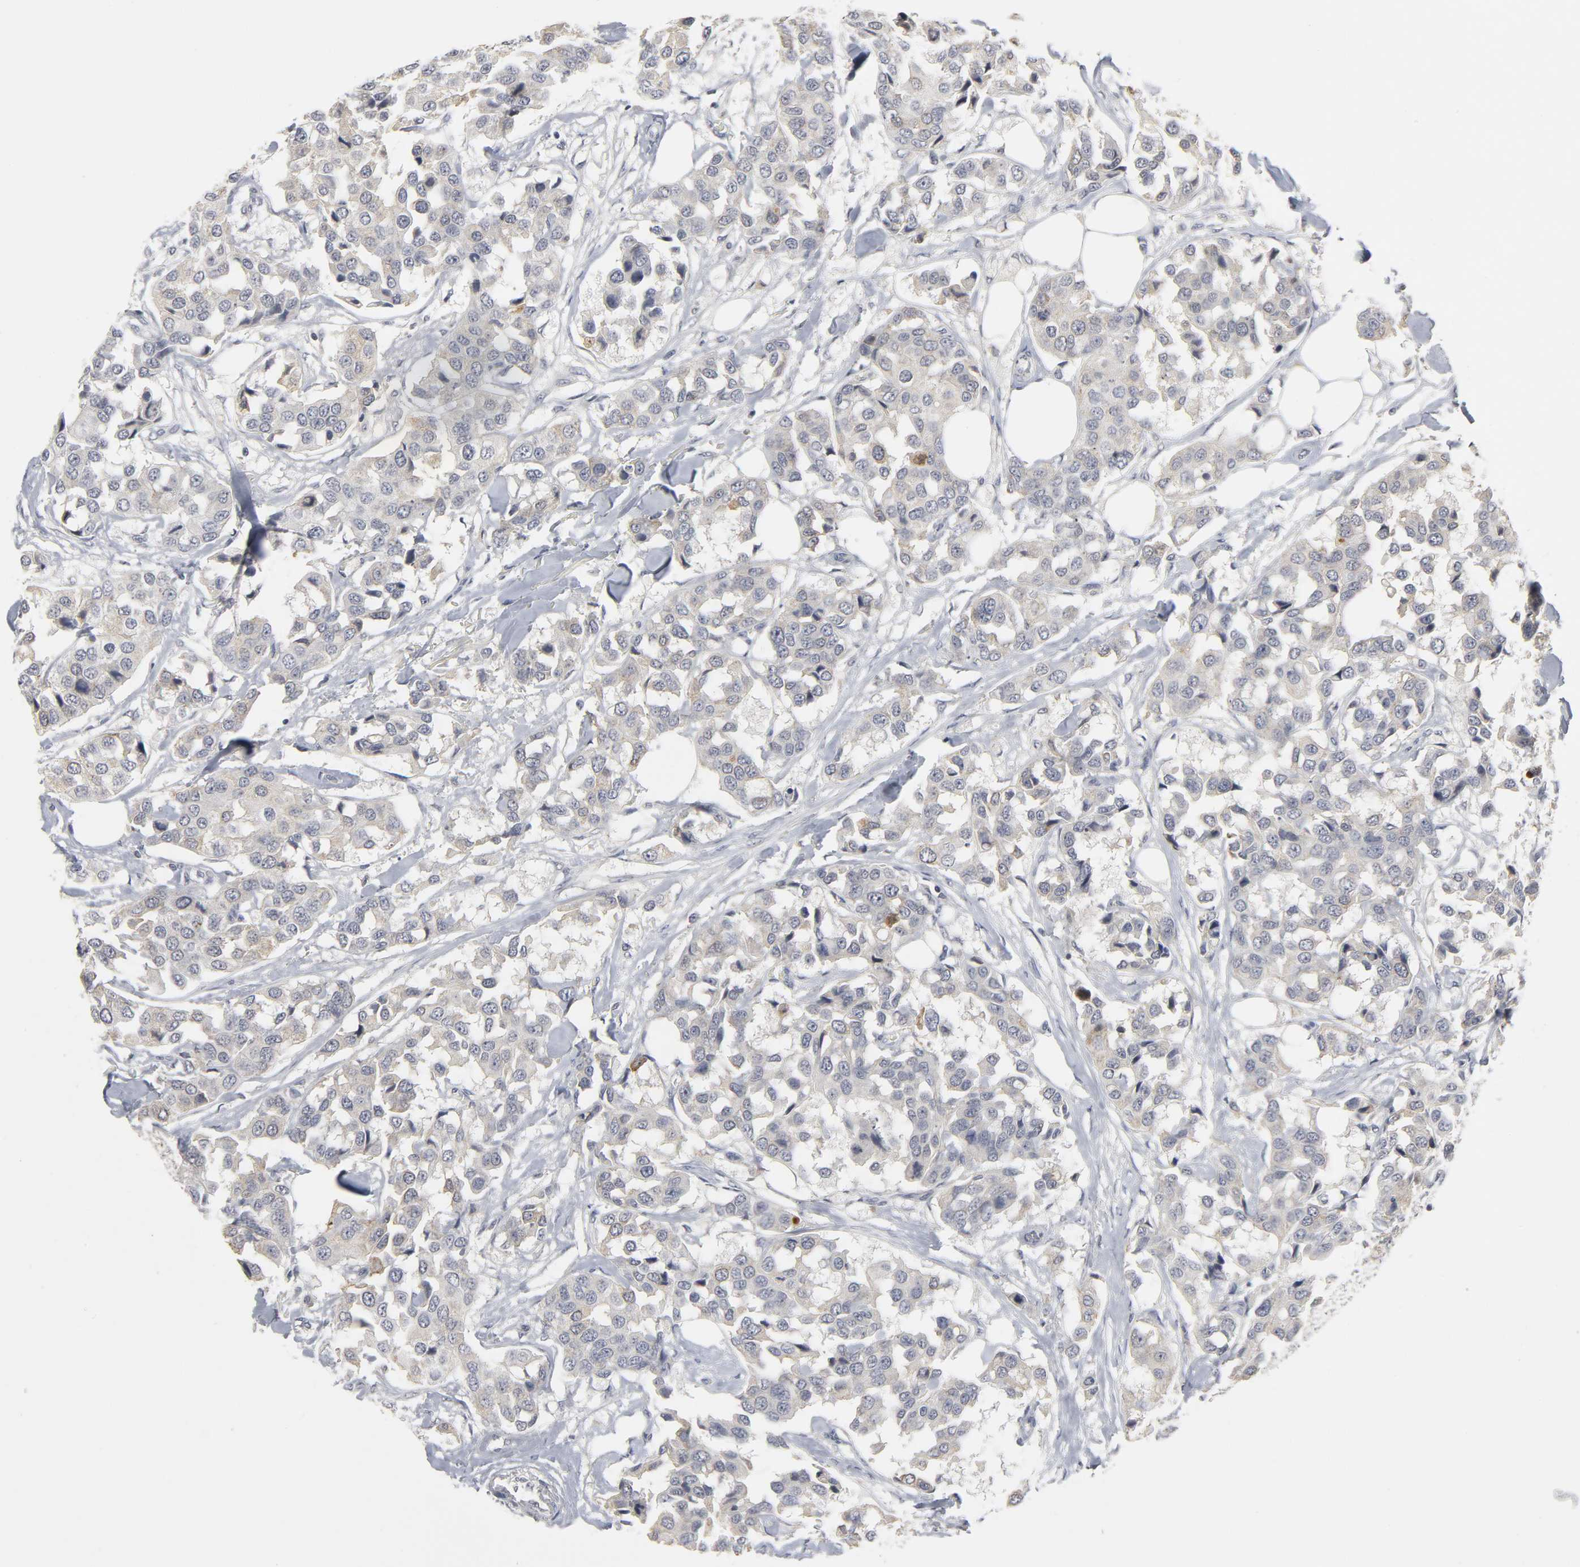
{"staining": {"intensity": "weak", "quantity": ">75%", "location": "cytoplasmic/membranous"}, "tissue": "breast cancer", "cell_type": "Tumor cells", "image_type": "cancer", "snomed": [{"axis": "morphology", "description": "Duct carcinoma"}, {"axis": "topography", "description": "Breast"}], "caption": "IHC of human infiltrating ductal carcinoma (breast) displays low levels of weak cytoplasmic/membranous staining in about >75% of tumor cells. The protein of interest is stained brown, and the nuclei are stained in blue (DAB IHC with brightfield microscopy, high magnification).", "gene": "TCAP", "patient": {"sex": "female", "age": 80}}